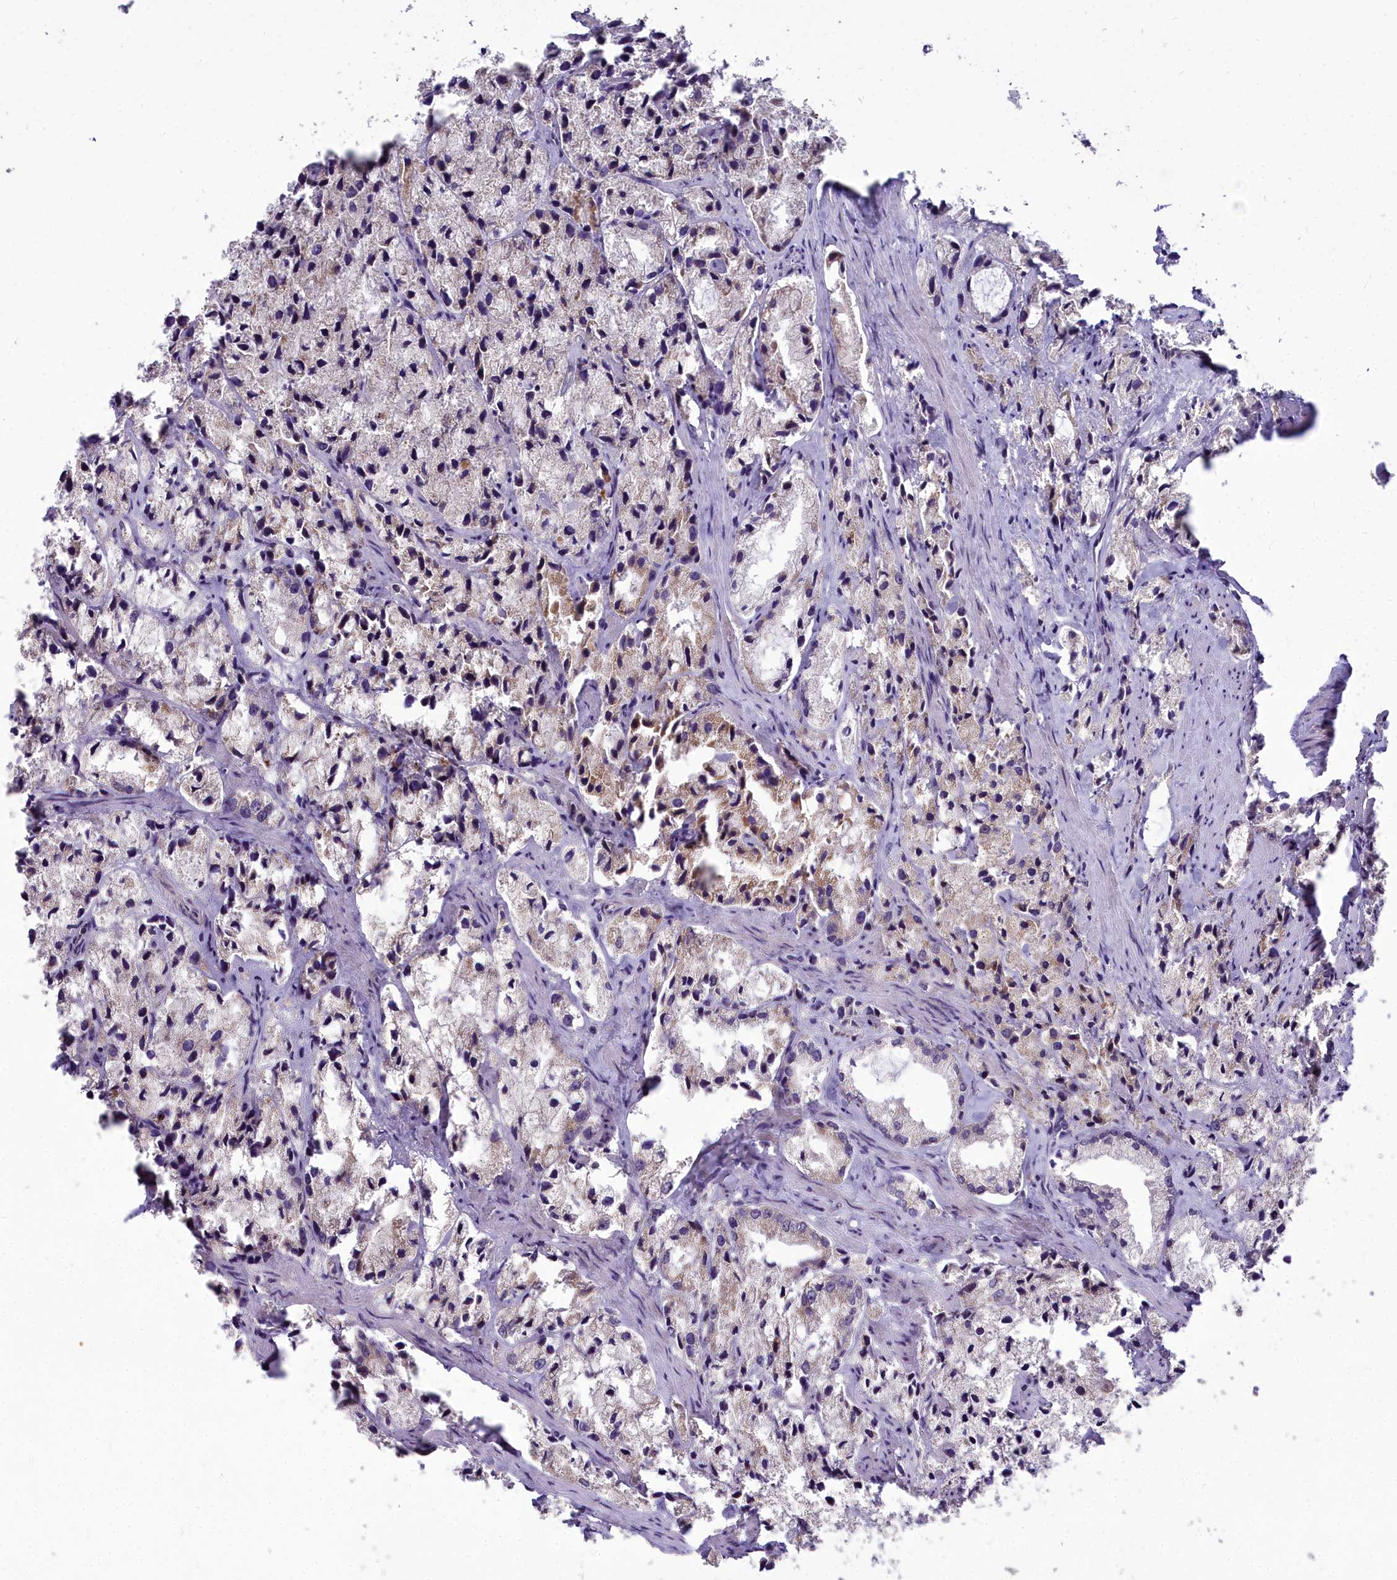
{"staining": {"intensity": "negative", "quantity": "none", "location": "none"}, "tissue": "prostate cancer", "cell_type": "Tumor cells", "image_type": "cancer", "snomed": [{"axis": "morphology", "description": "Adenocarcinoma, High grade"}, {"axis": "topography", "description": "Prostate"}], "caption": "Immunohistochemical staining of prostate high-grade adenocarcinoma shows no significant positivity in tumor cells.", "gene": "ZNF333", "patient": {"sex": "male", "age": 66}}